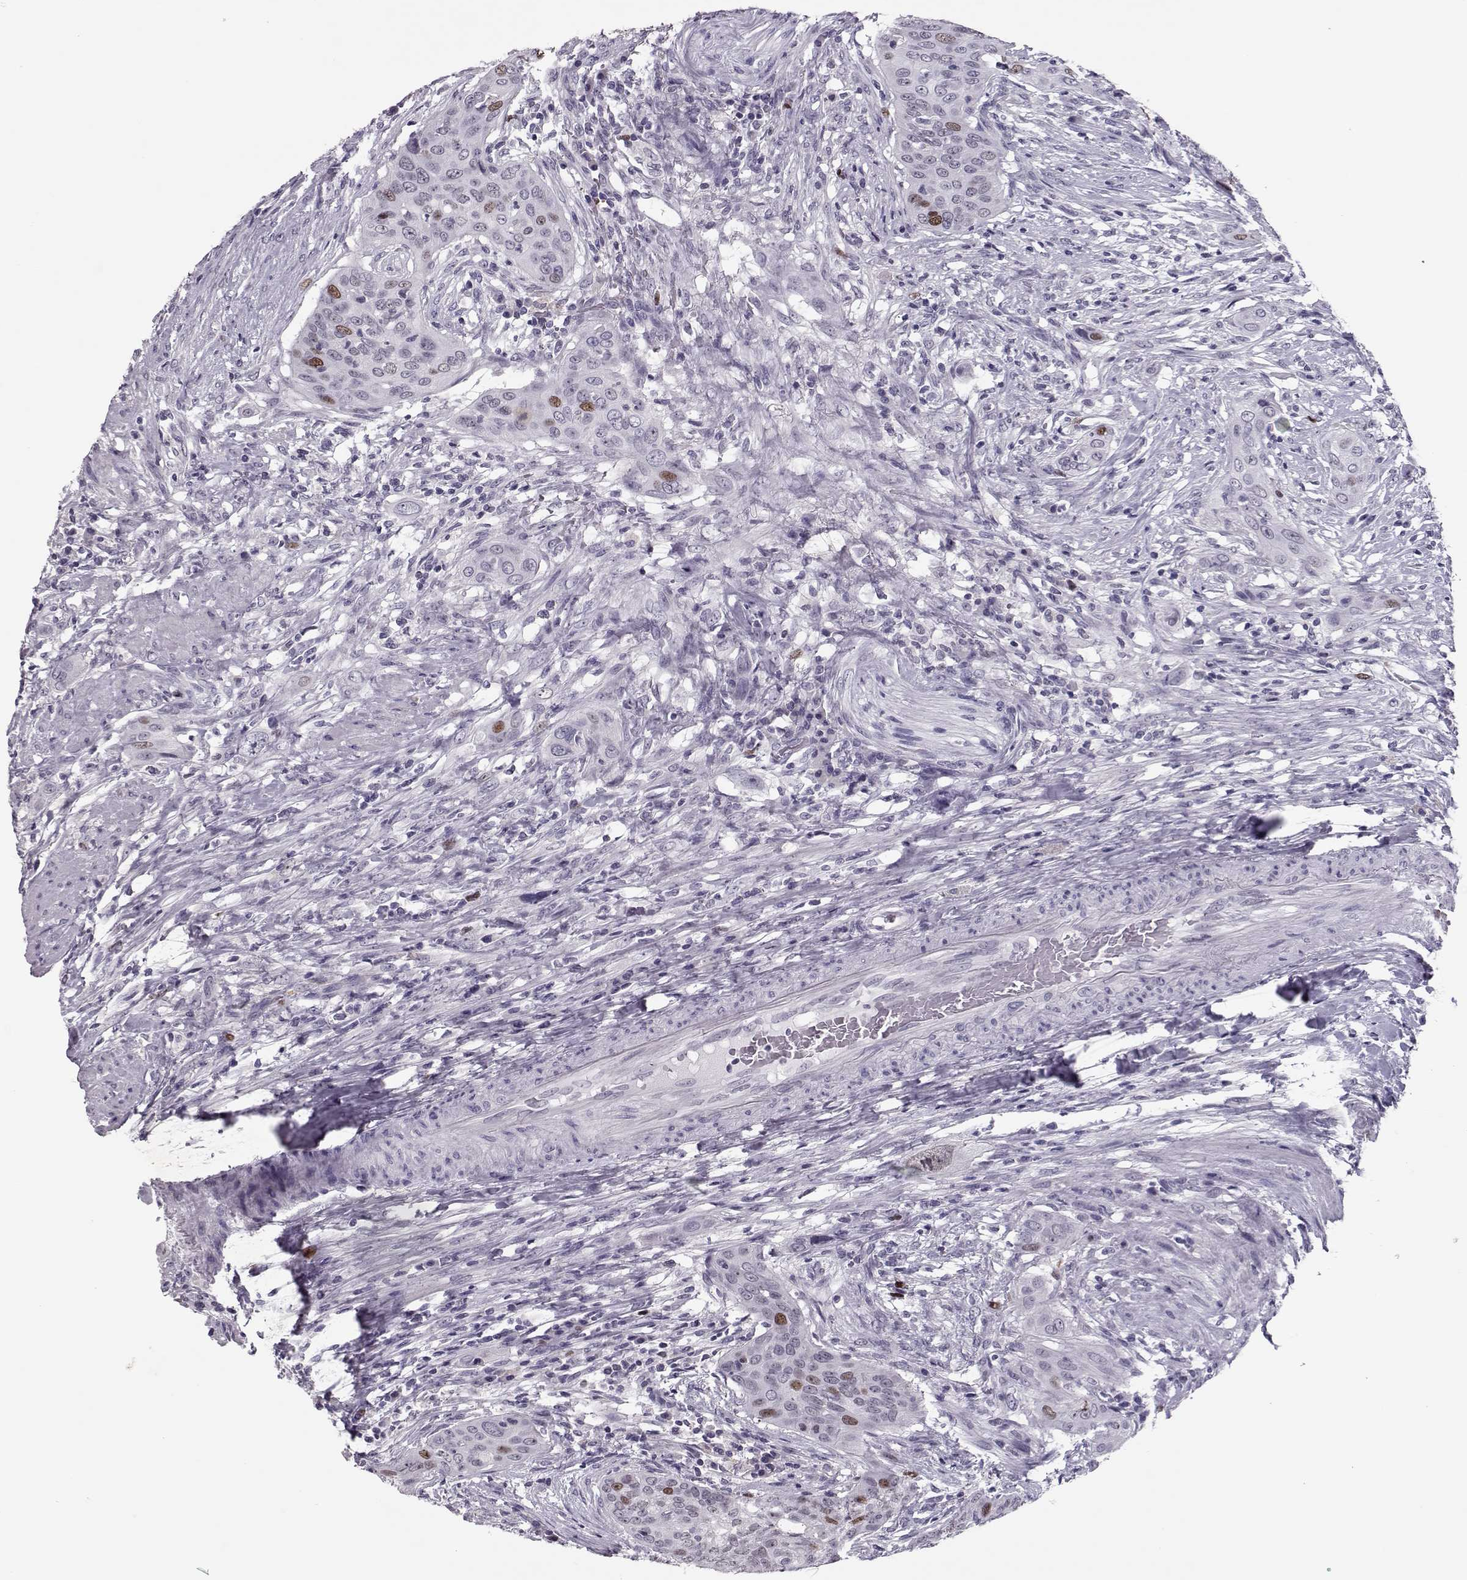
{"staining": {"intensity": "moderate", "quantity": "<25%", "location": "nuclear"}, "tissue": "urothelial cancer", "cell_type": "Tumor cells", "image_type": "cancer", "snomed": [{"axis": "morphology", "description": "Urothelial carcinoma, High grade"}, {"axis": "topography", "description": "Urinary bladder"}], "caption": "The immunohistochemical stain shows moderate nuclear staining in tumor cells of urothelial cancer tissue.", "gene": "SGO1", "patient": {"sex": "male", "age": 82}}